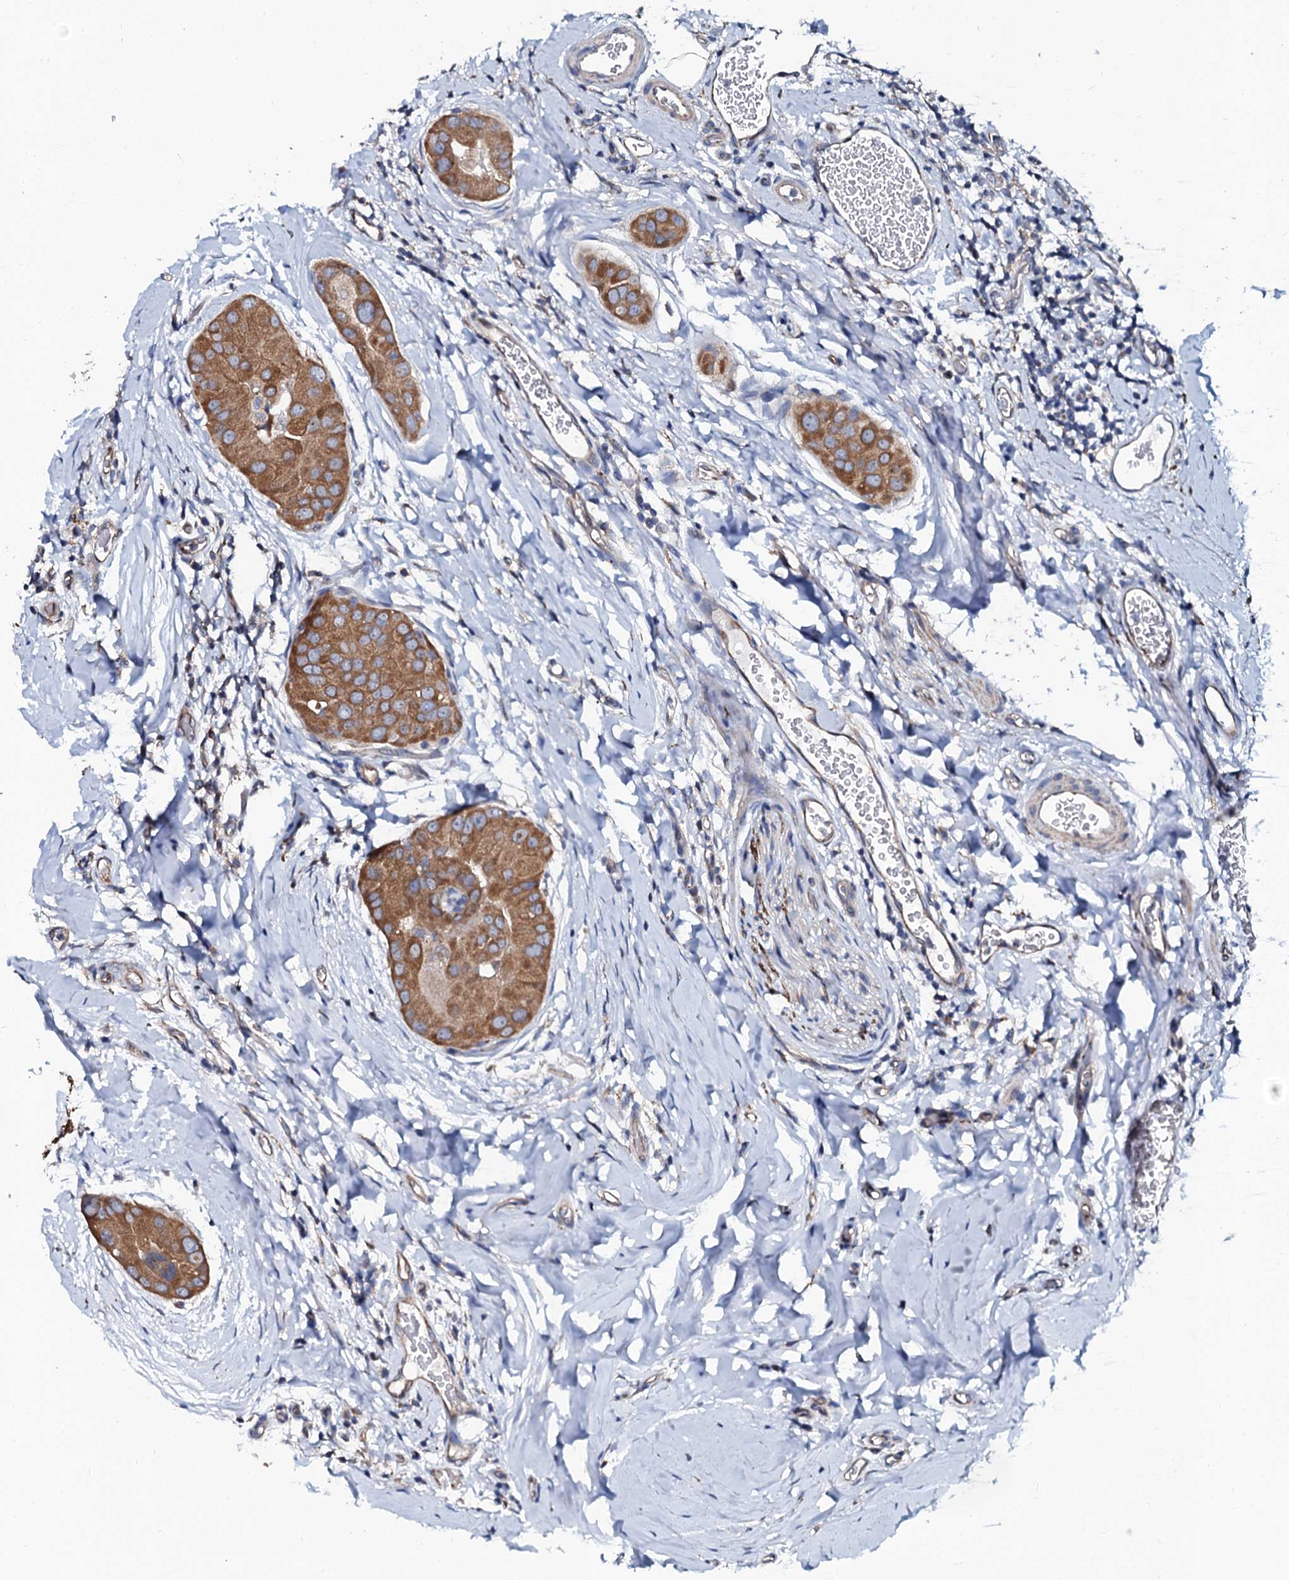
{"staining": {"intensity": "moderate", "quantity": ">75%", "location": "cytoplasmic/membranous"}, "tissue": "thyroid cancer", "cell_type": "Tumor cells", "image_type": "cancer", "snomed": [{"axis": "morphology", "description": "Papillary adenocarcinoma, NOS"}, {"axis": "topography", "description": "Thyroid gland"}], "caption": "Immunohistochemical staining of thyroid cancer exhibits medium levels of moderate cytoplasmic/membranous protein positivity in about >75% of tumor cells.", "gene": "GLCE", "patient": {"sex": "male", "age": 33}}